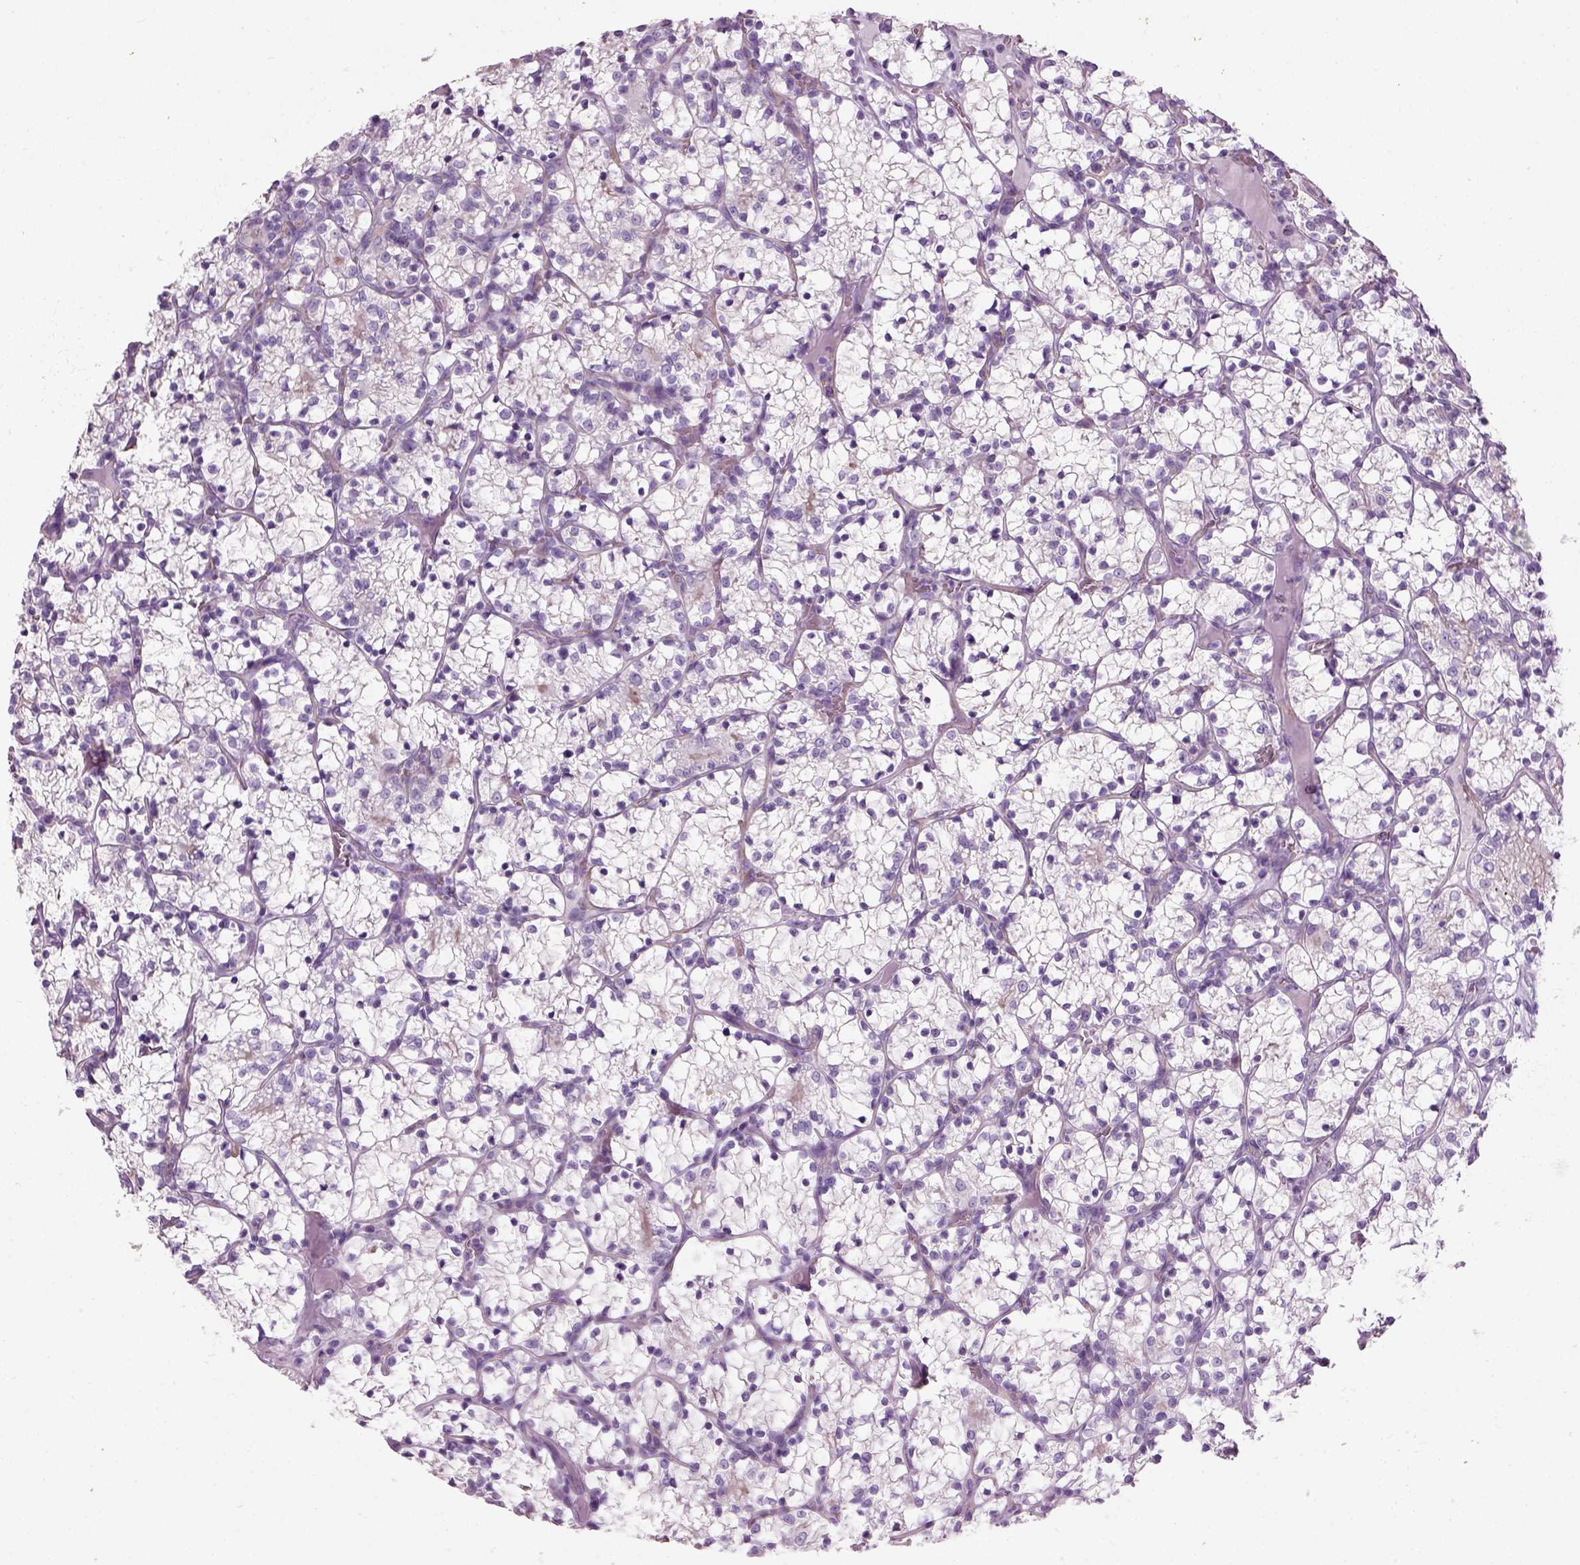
{"staining": {"intensity": "negative", "quantity": "none", "location": "none"}, "tissue": "renal cancer", "cell_type": "Tumor cells", "image_type": "cancer", "snomed": [{"axis": "morphology", "description": "Adenocarcinoma, NOS"}, {"axis": "topography", "description": "Kidney"}], "caption": "The histopathology image exhibits no significant expression in tumor cells of renal cancer (adenocarcinoma).", "gene": "FAM161A", "patient": {"sex": "female", "age": 69}}